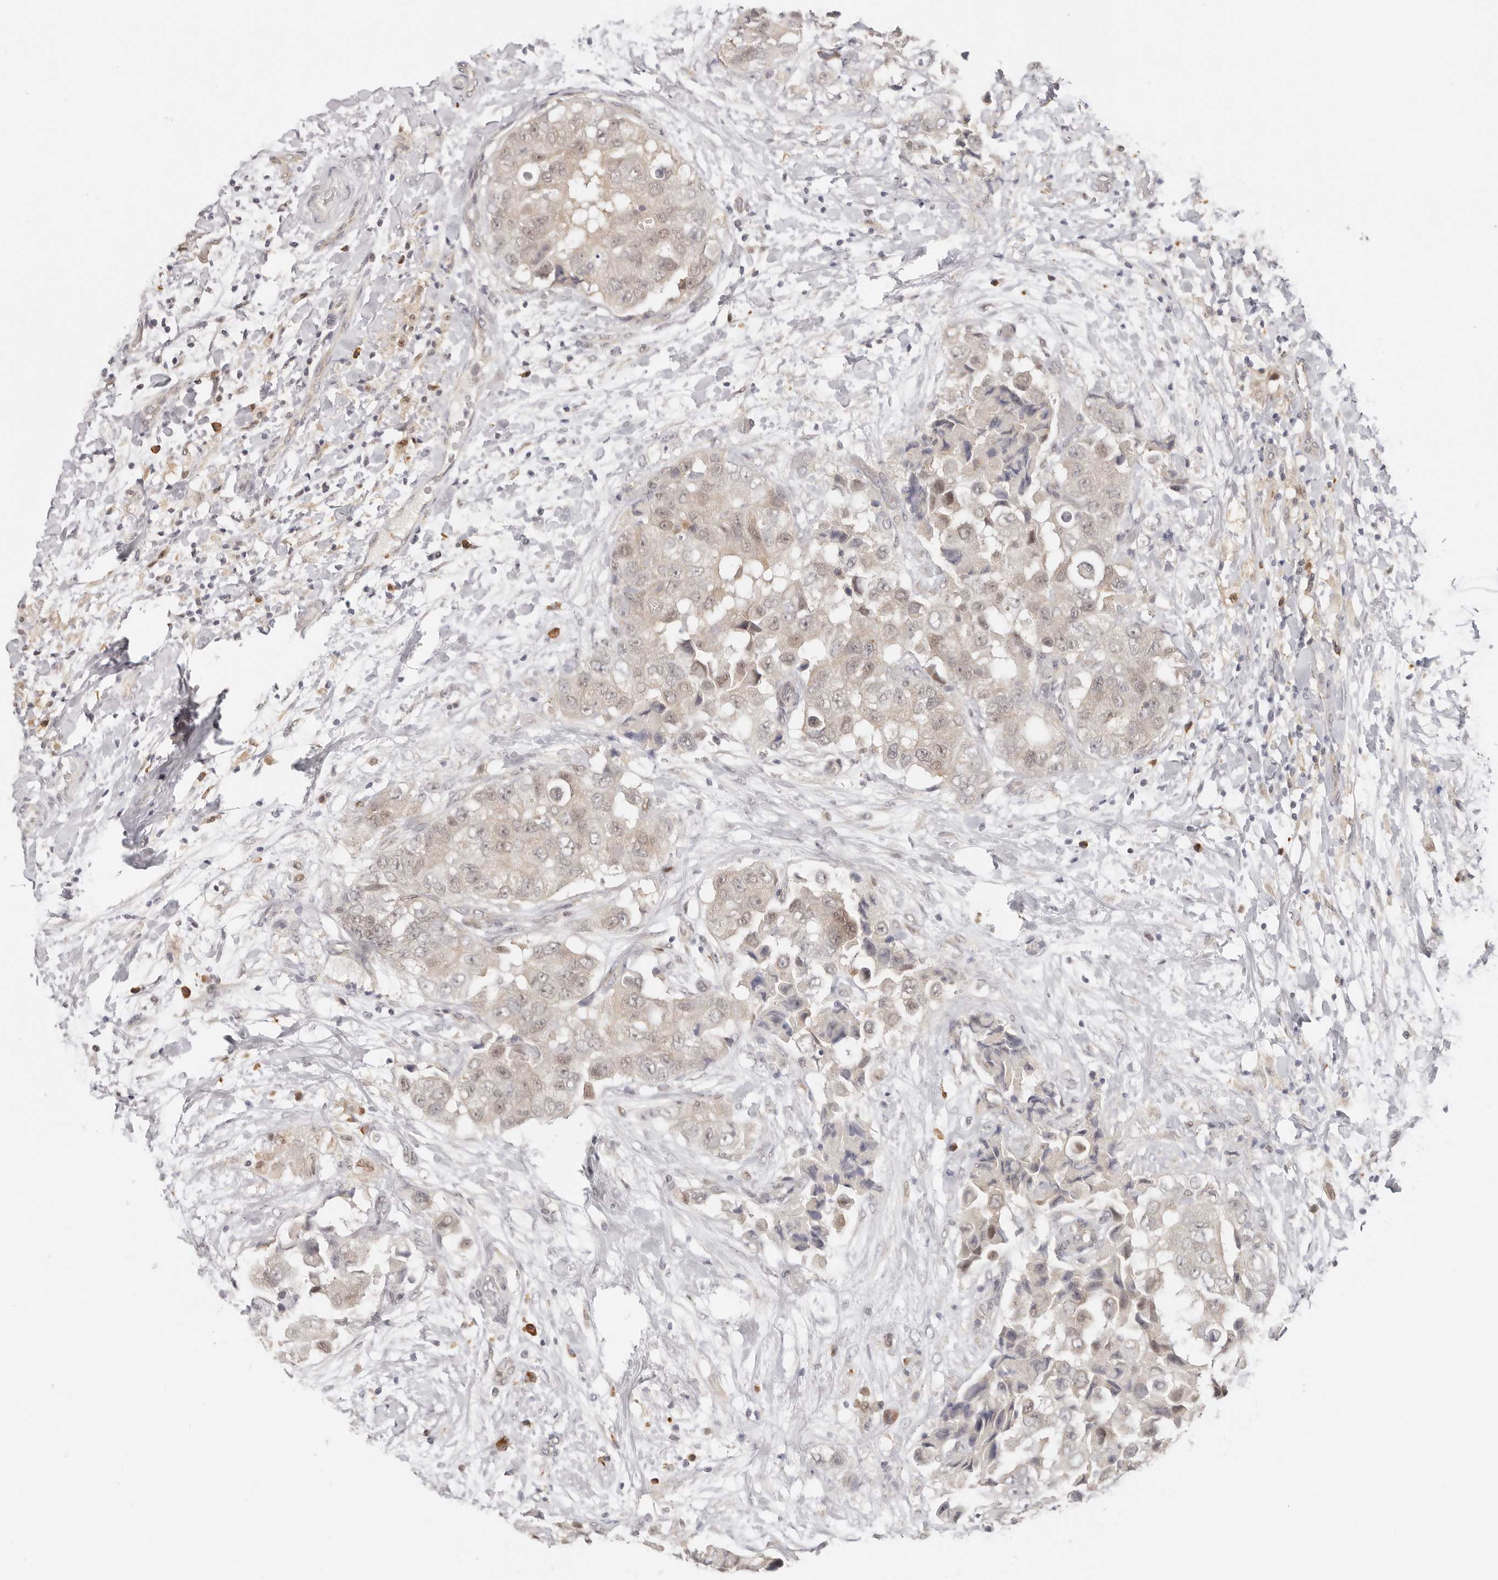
{"staining": {"intensity": "weak", "quantity": "<25%", "location": "cytoplasmic/membranous,nuclear"}, "tissue": "breast cancer", "cell_type": "Tumor cells", "image_type": "cancer", "snomed": [{"axis": "morphology", "description": "Normal tissue, NOS"}, {"axis": "morphology", "description": "Duct carcinoma"}, {"axis": "topography", "description": "Breast"}], "caption": "Immunohistochemistry (IHC) photomicrograph of neoplastic tissue: human intraductal carcinoma (breast) stained with DAB exhibits no significant protein positivity in tumor cells. The staining is performed using DAB brown chromogen with nuclei counter-stained in using hematoxylin.", "gene": "LARP7", "patient": {"sex": "female", "age": 62}}